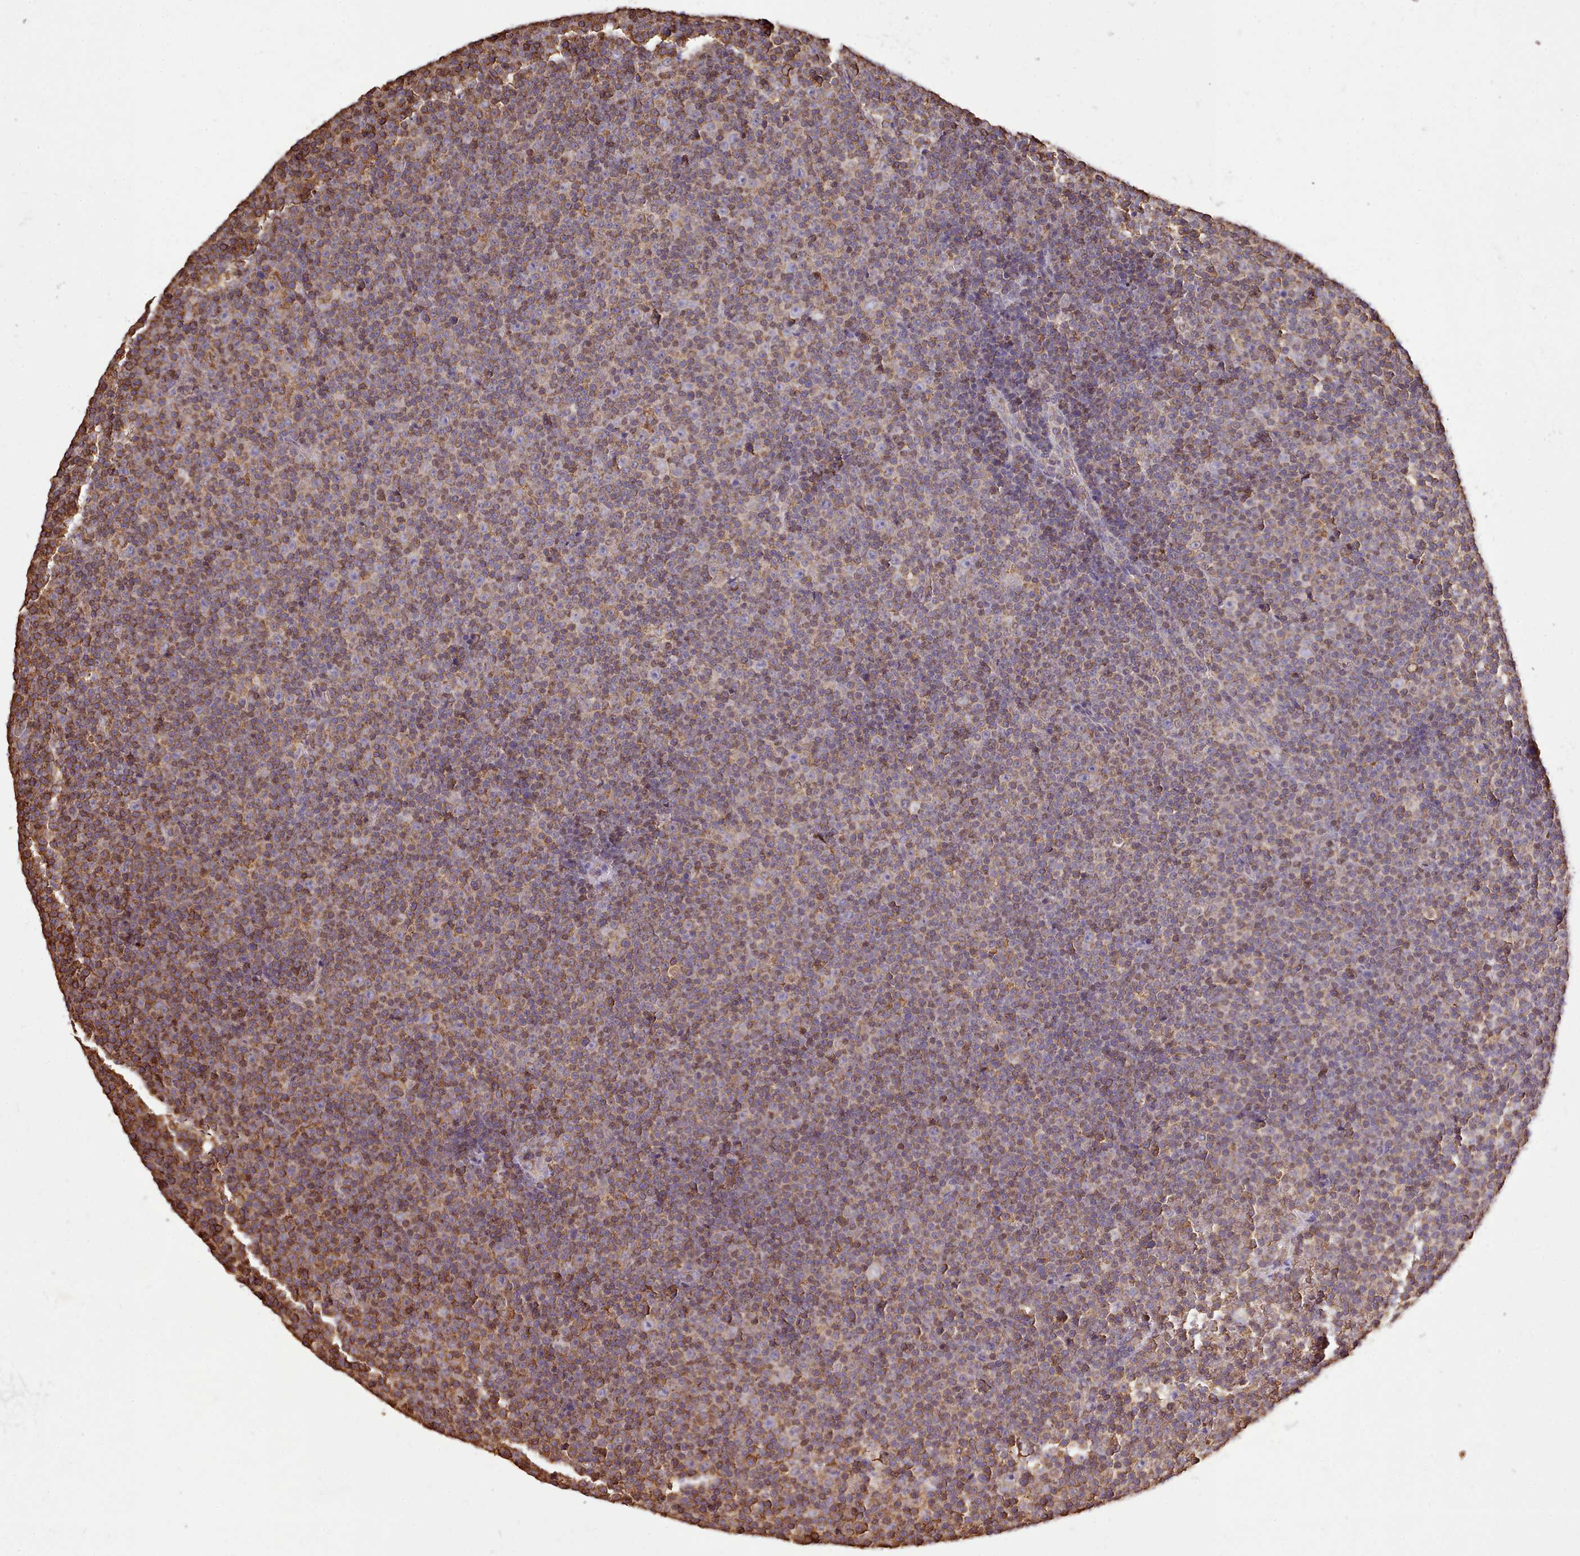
{"staining": {"intensity": "moderate", "quantity": "25%-75%", "location": "cytoplasmic/membranous"}, "tissue": "lymphoma", "cell_type": "Tumor cells", "image_type": "cancer", "snomed": [{"axis": "morphology", "description": "Malignant lymphoma, non-Hodgkin's type, Low grade"}, {"axis": "topography", "description": "Lymph node"}], "caption": "Lymphoma stained for a protein exhibits moderate cytoplasmic/membranous positivity in tumor cells.", "gene": "CAPZA1", "patient": {"sex": "female", "age": 67}}